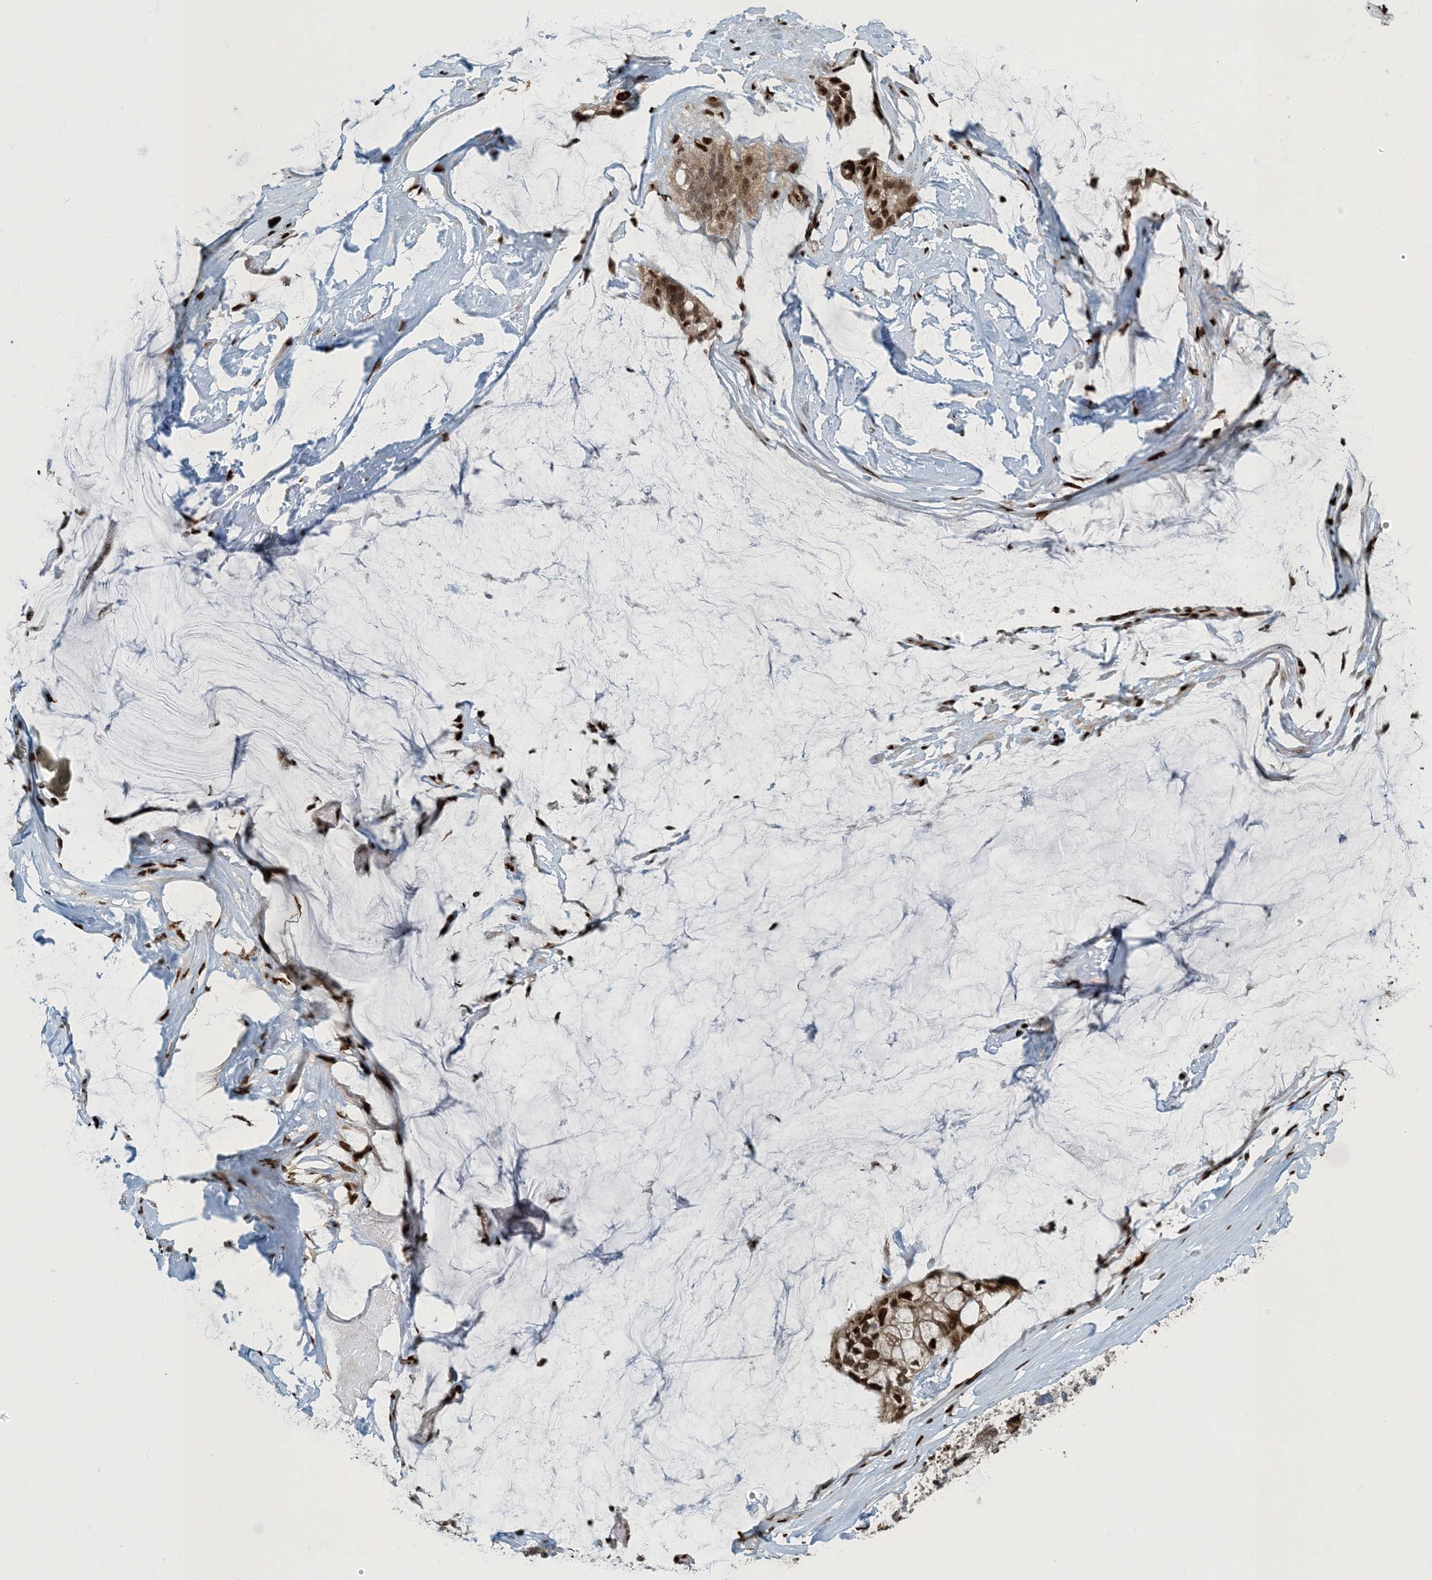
{"staining": {"intensity": "moderate", "quantity": ">75%", "location": "cytoplasmic/membranous"}, "tissue": "ovarian cancer", "cell_type": "Tumor cells", "image_type": "cancer", "snomed": [{"axis": "morphology", "description": "Cystadenocarcinoma, mucinous, NOS"}, {"axis": "topography", "description": "Ovary"}], "caption": "Protein expression by immunohistochemistry (IHC) shows moderate cytoplasmic/membranous expression in approximately >75% of tumor cells in ovarian cancer (mucinous cystadenocarcinoma).", "gene": "MBD1", "patient": {"sex": "female", "age": 39}}